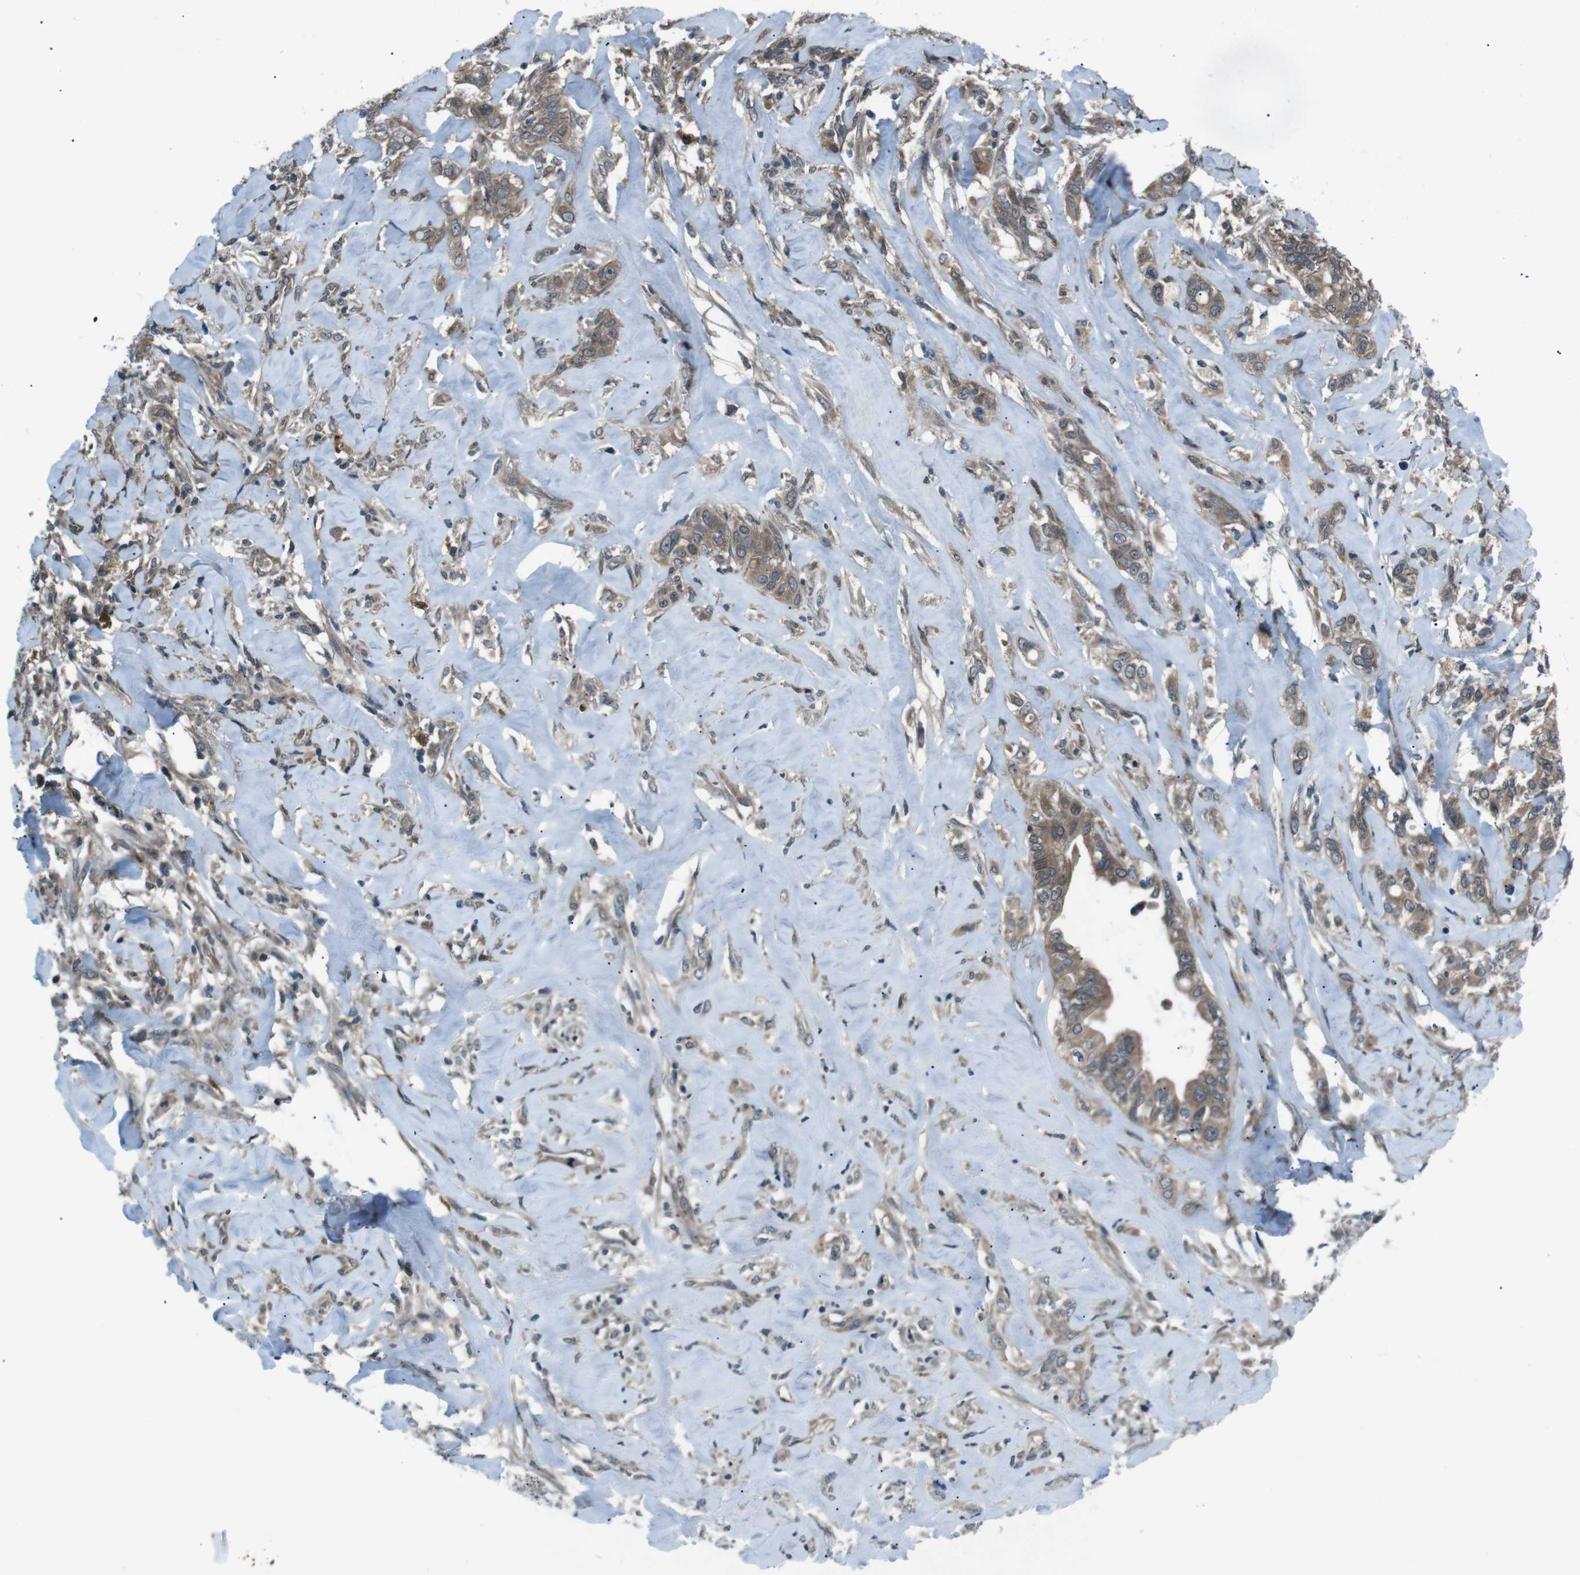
{"staining": {"intensity": "moderate", "quantity": ">75%", "location": "cytoplasmic/membranous"}, "tissue": "liver cancer", "cell_type": "Tumor cells", "image_type": "cancer", "snomed": [{"axis": "morphology", "description": "Cholangiocarcinoma"}, {"axis": "topography", "description": "Liver"}], "caption": "Tumor cells exhibit medium levels of moderate cytoplasmic/membranous positivity in approximately >75% of cells in liver cholangiocarcinoma.", "gene": "SLC27A4", "patient": {"sex": "female", "age": 67}}